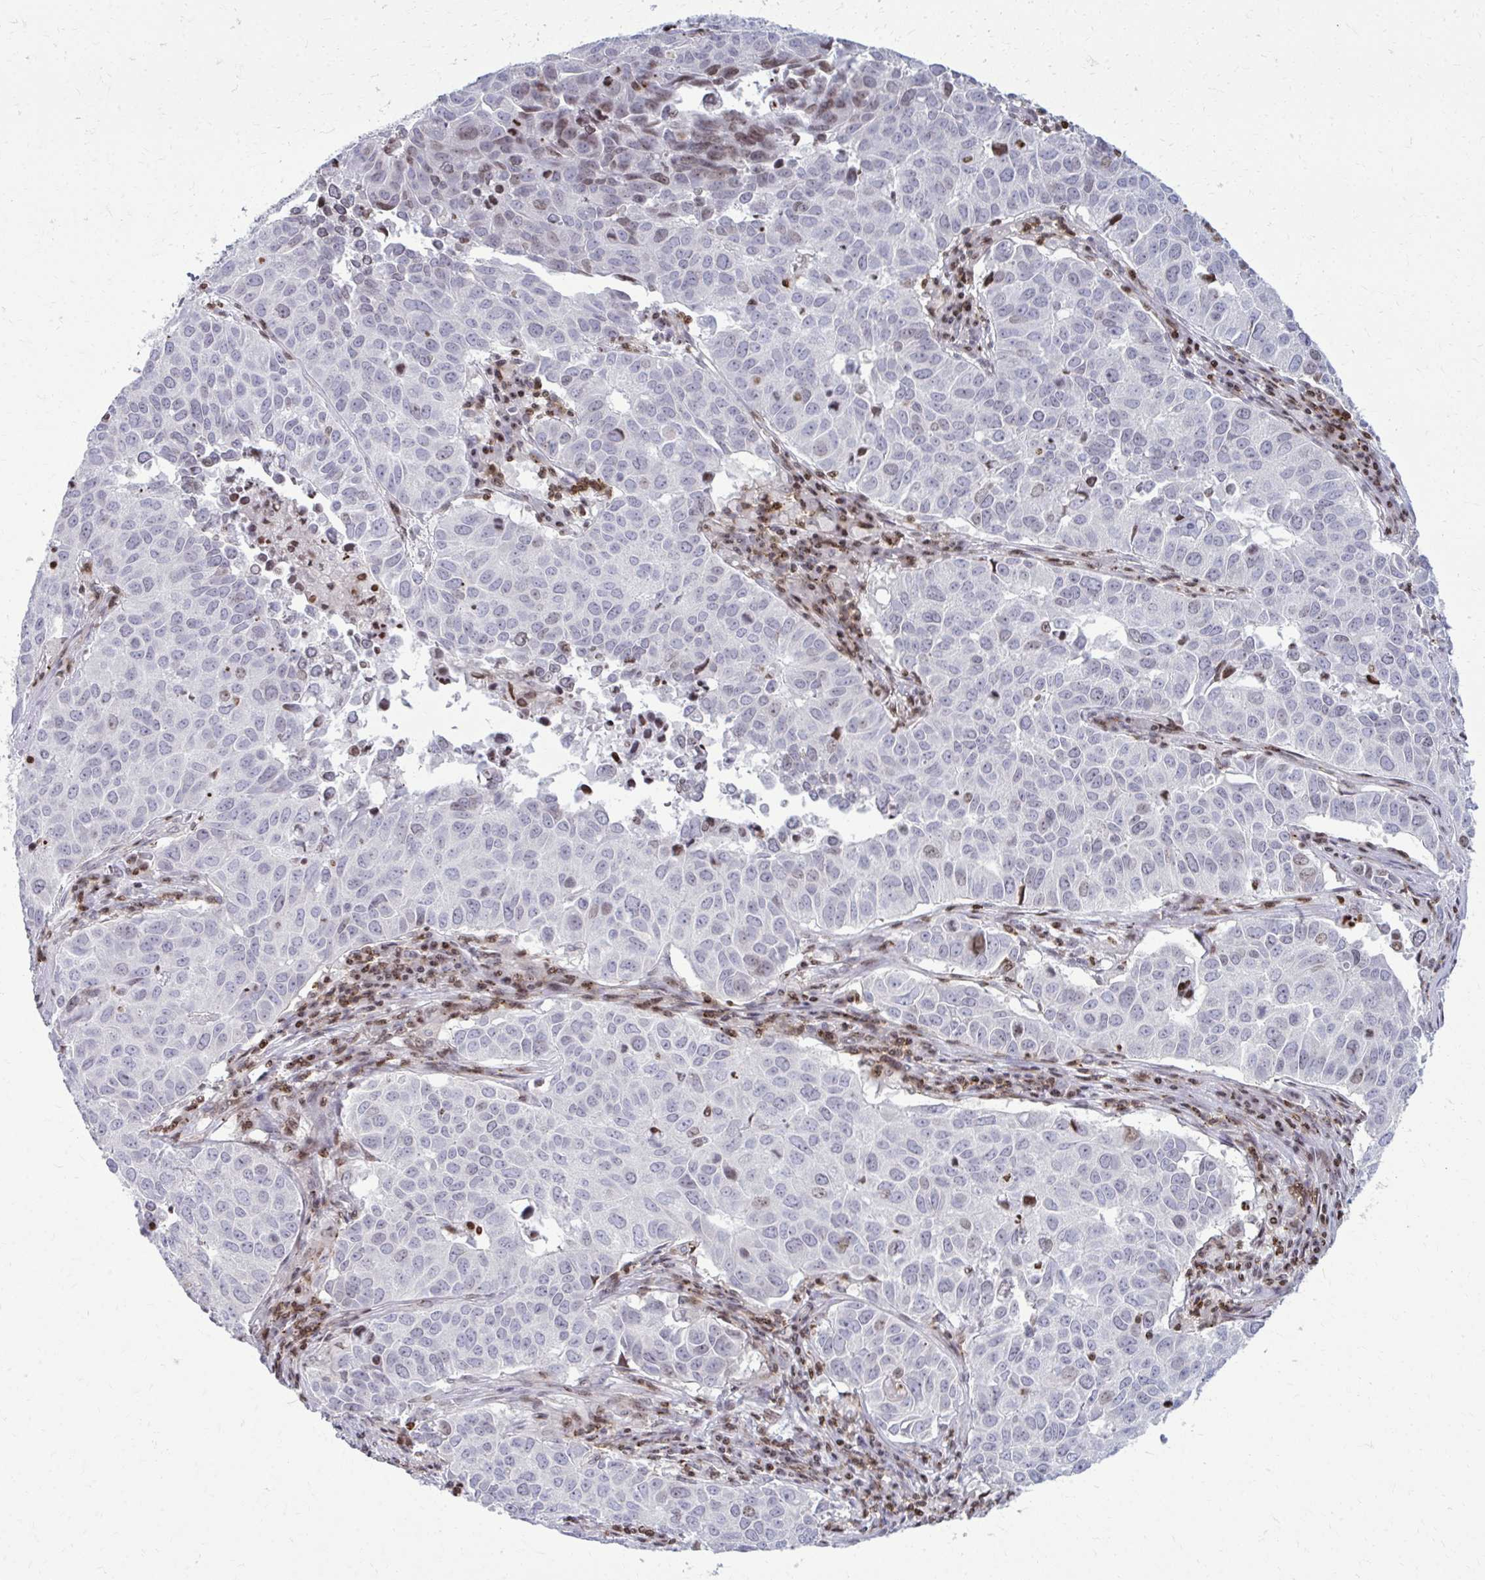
{"staining": {"intensity": "negative", "quantity": "none", "location": "none"}, "tissue": "lung cancer", "cell_type": "Tumor cells", "image_type": "cancer", "snomed": [{"axis": "morphology", "description": "Adenocarcinoma, NOS"}, {"axis": "topography", "description": "Lung"}], "caption": "IHC of human lung cancer (adenocarcinoma) demonstrates no expression in tumor cells.", "gene": "AP5M1", "patient": {"sex": "female", "age": 50}}